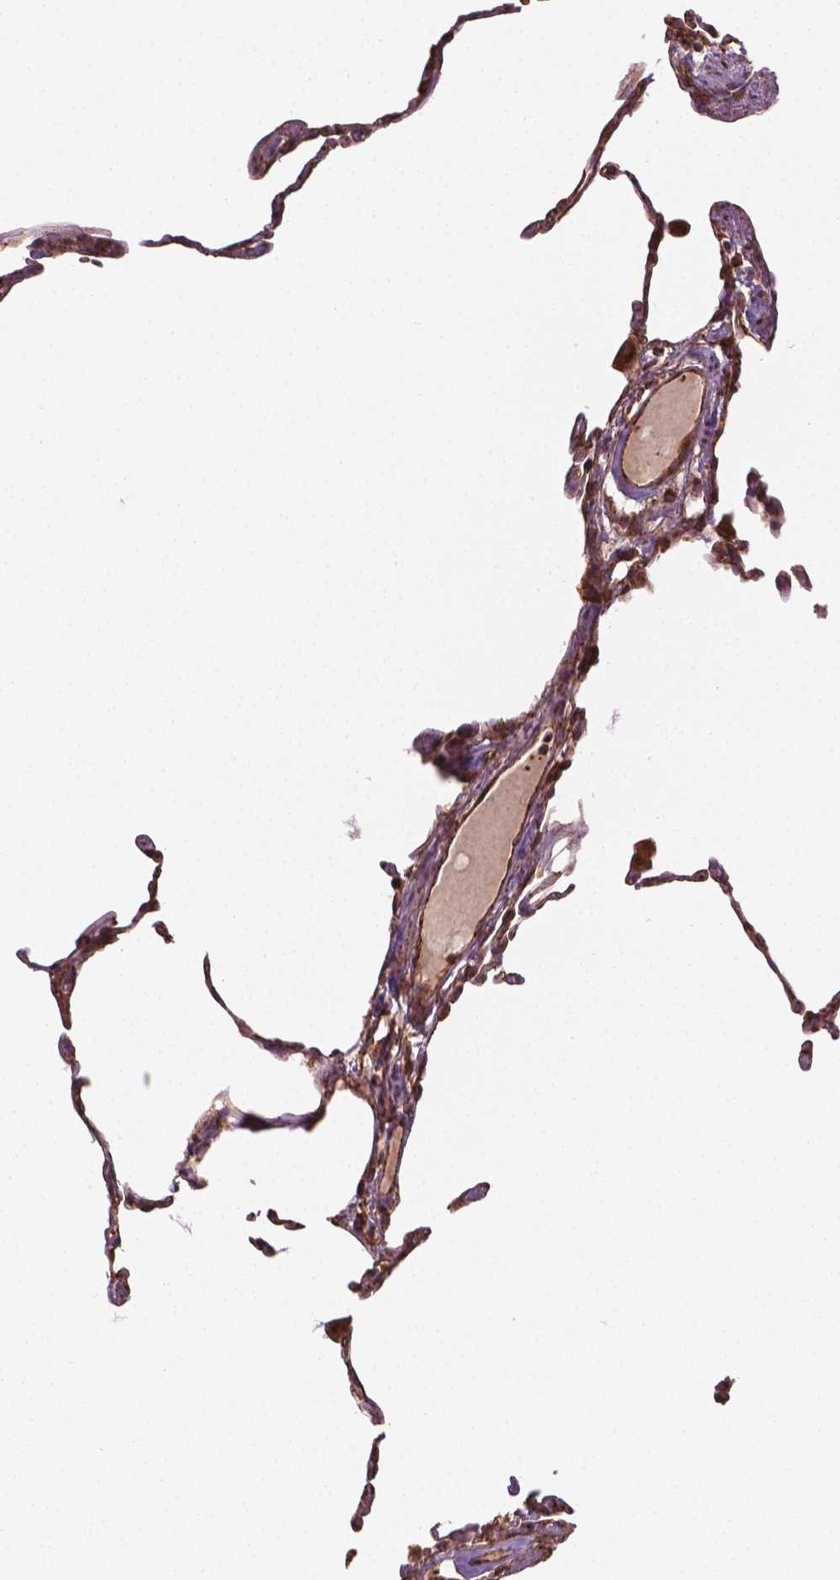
{"staining": {"intensity": "moderate", "quantity": ">75%", "location": "cytoplasmic/membranous"}, "tissue": "lung", "cell_type": "Alveolar cells", "image_type": "normal", "snomed": [{"axis": "morphology", "description": "Normal tissue, NOS"}, {"axis": "topography", "description": "Lung"}], "caption": "Moderate cytoplasmic/membranous staining is present in approximately >75% of alveolar cells in unremarkable lung.", "gene": "HS3ST3A1", "patient": {"sex": "female", "age": 57}}